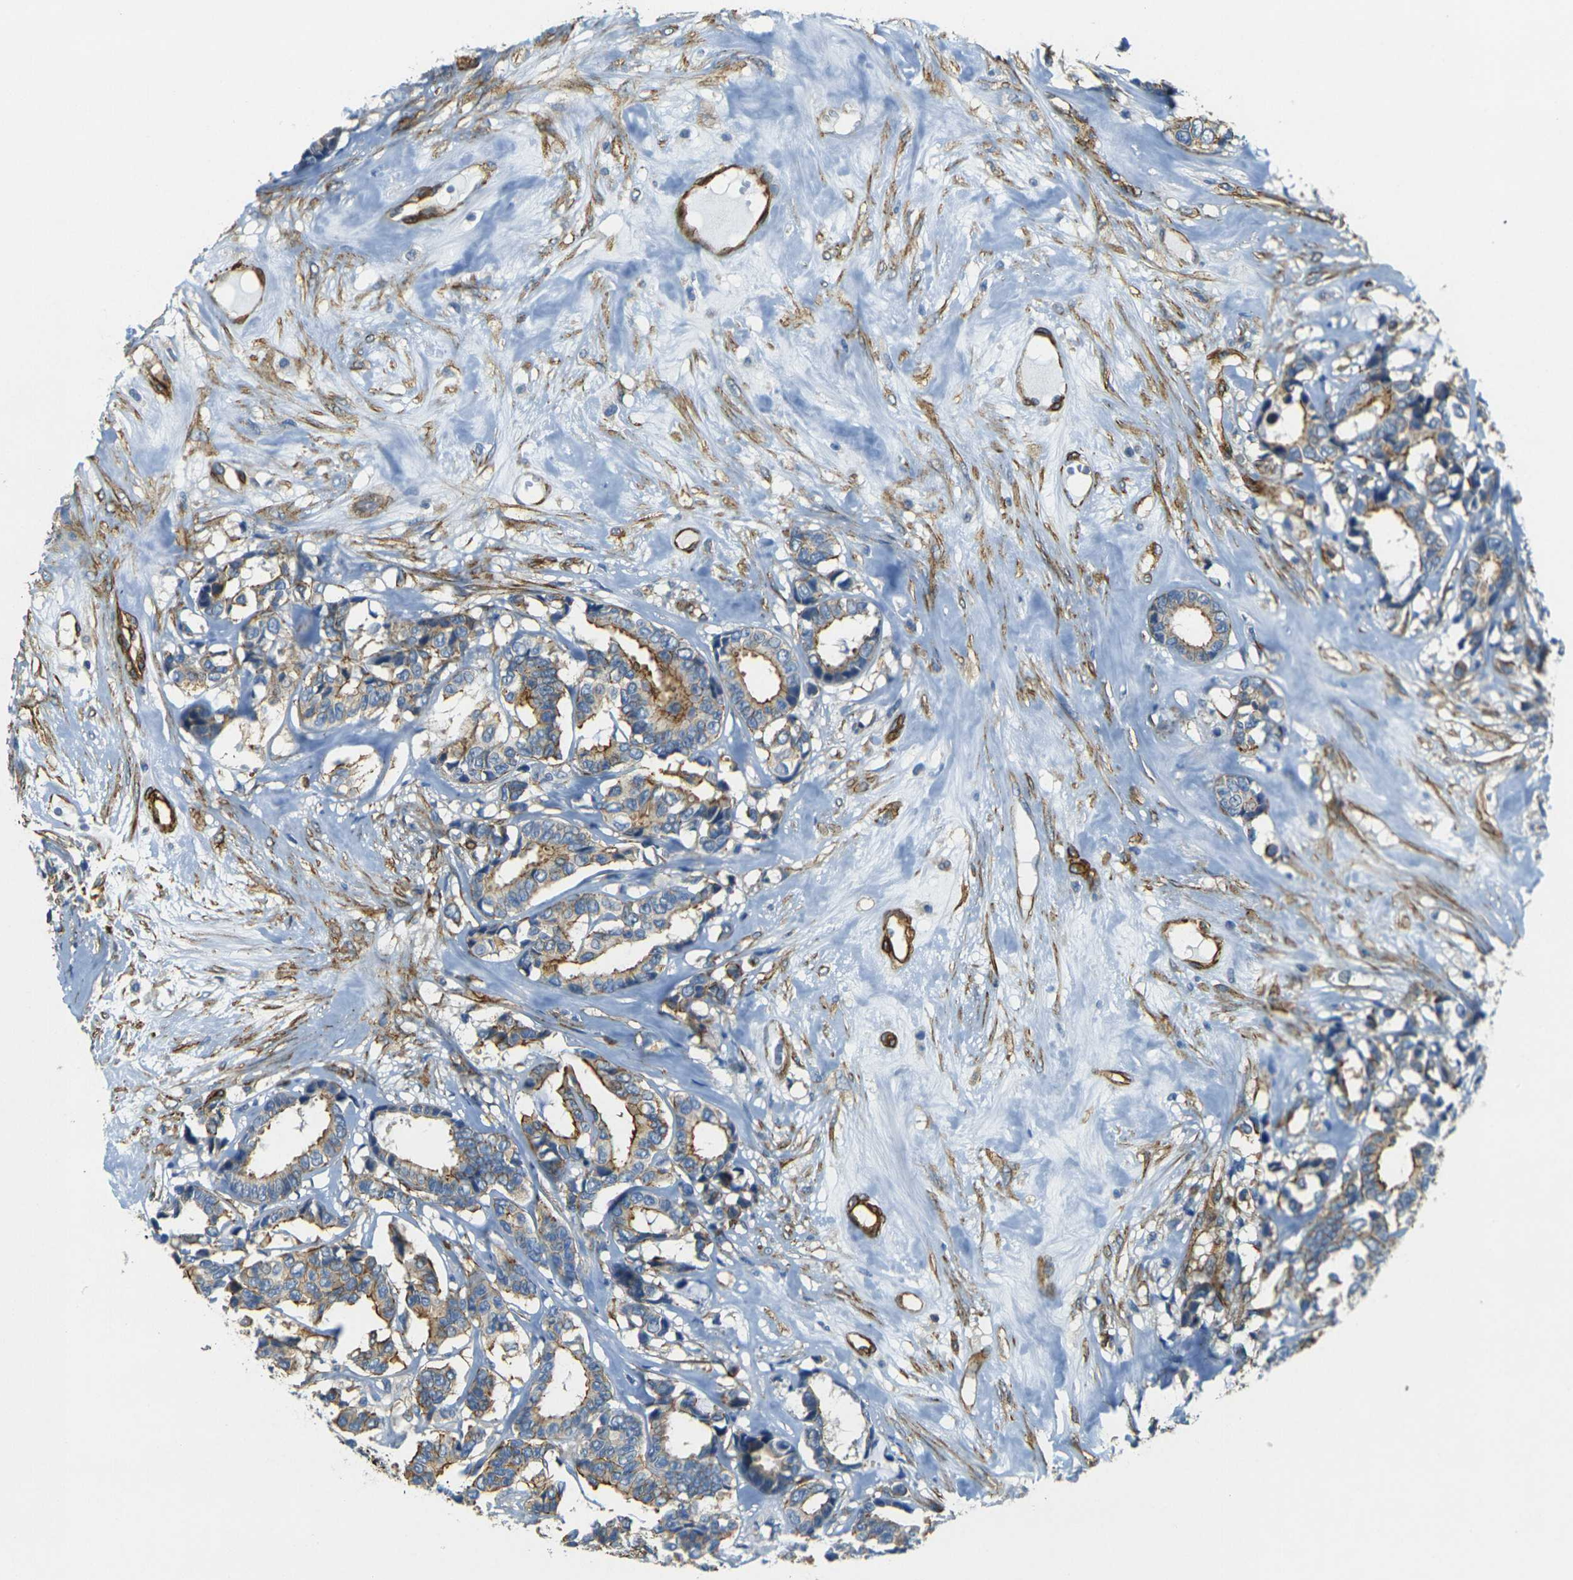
{"staining": {"intensity": "moderate", "quantity": "25%-75%", "location": "cytoplasmic/membranous"}, "tissue": "breast cancer", "cell_type": "Tumor cells", "image_type": "cancer", "snomed": [{"axis": "morphology", "description": "Duct carcinoma"}, {"axis": "topography", "description": "Breast"}], "caption": "Immunohistochemical staining of human breast cancer (infiltrating ductal carcinoma) exhibits medium levels of moderate cytoplasmic/membranous staining in approximately 25%-75% of tumor cells. (Brightfield microscopy of DAB IHC at high magnification).", "gene": "EPHA7", "patient": {"sex": "female", "age": 87}}